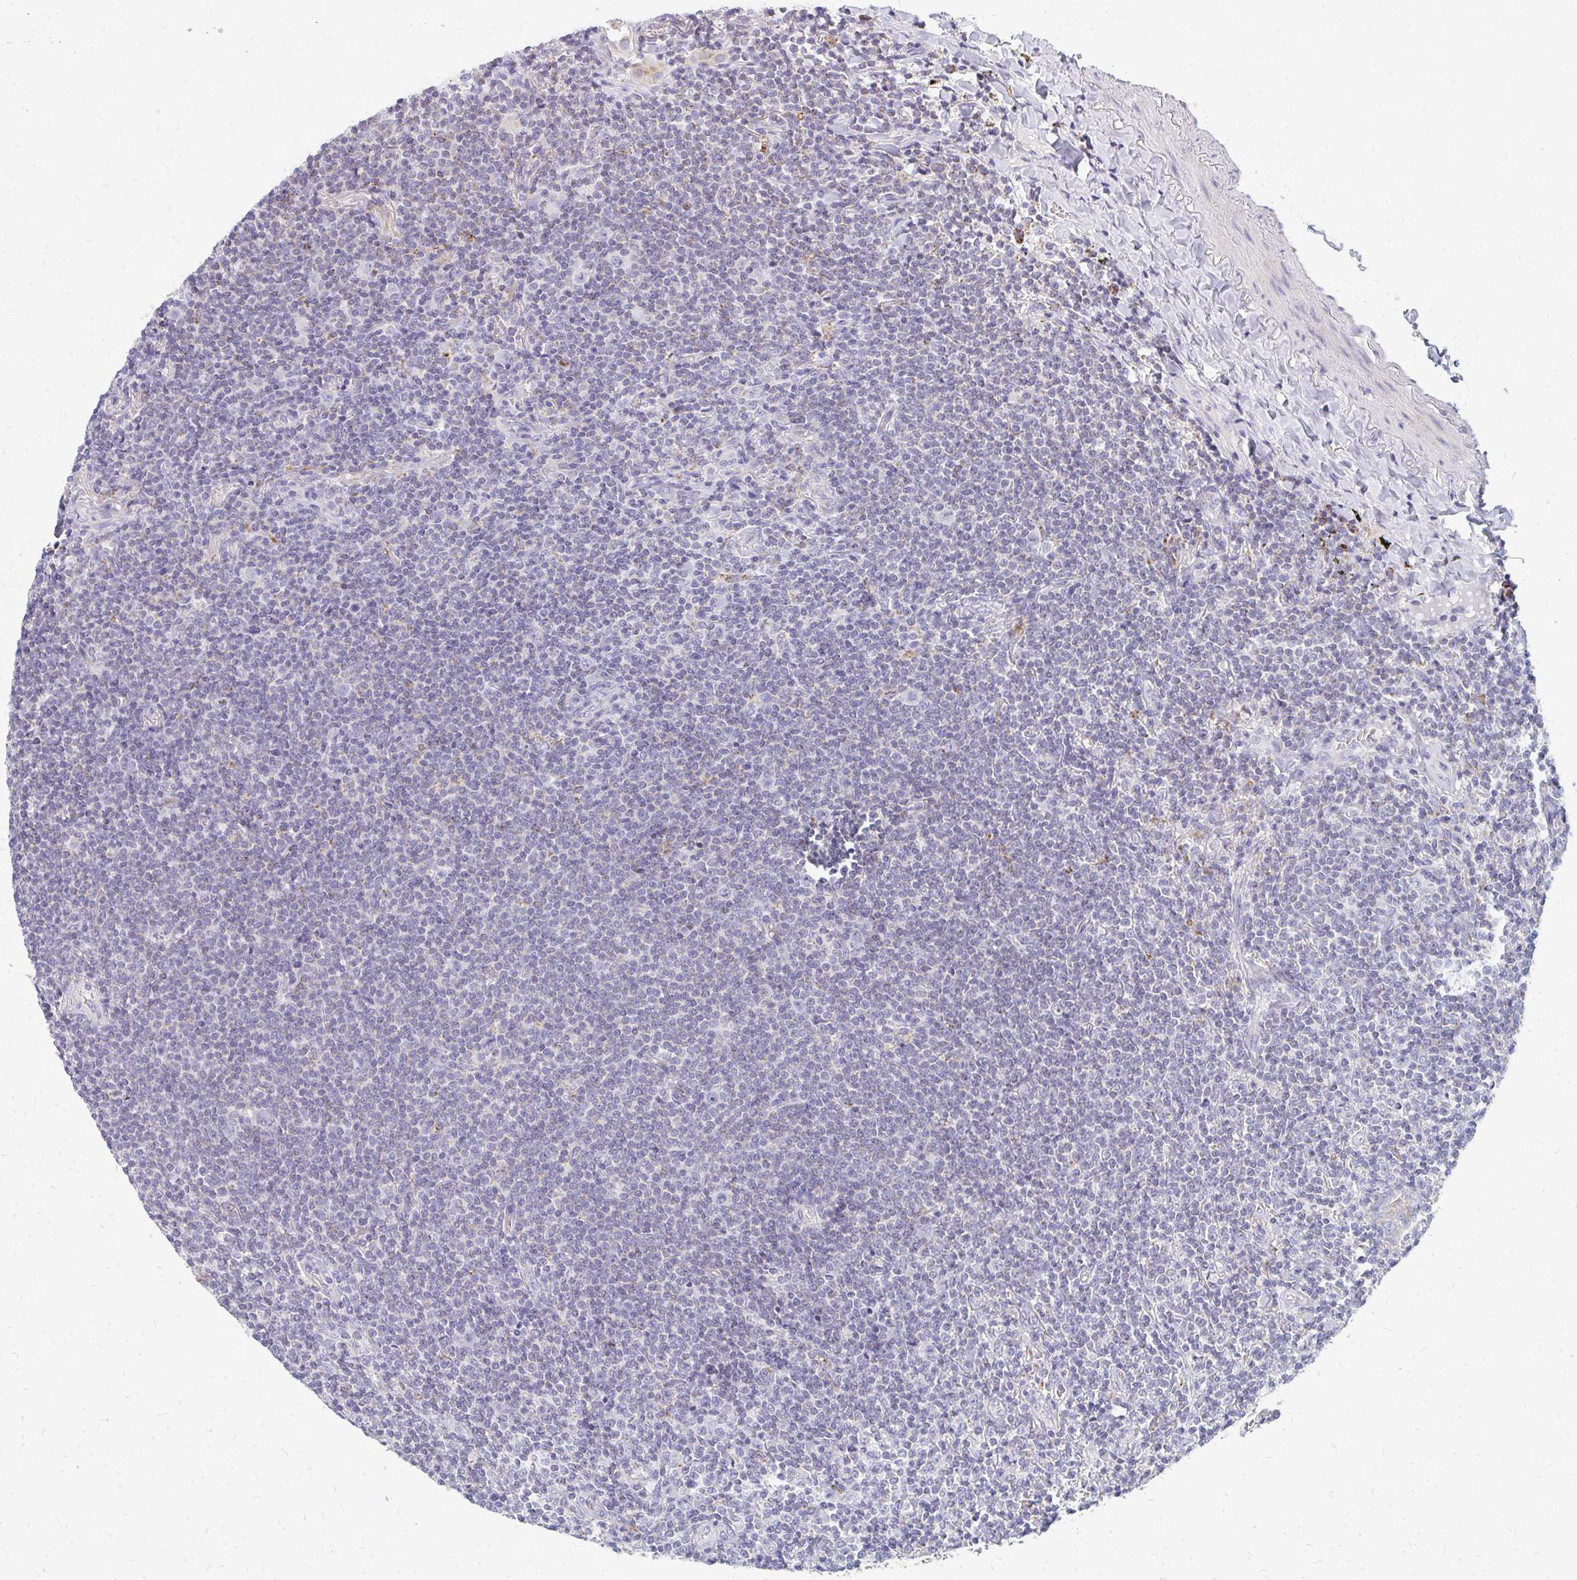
{"staining": {"intensity": "negative", "quantity": "none", "location": "none"}, "tissue": "lymphoma", "cell_type": "Tumor cells", "image_type": "cancer", "snomed": [{"axis": "morphology", "description": "Malignant lymphoma, non-Hodgkin's type, Low grade"}, {"axis": "topography", "description": "Lung"}], "caption": "IHC photomicrograph of neoplastic tissue: human low-grade malignant lymphoma, non-Hodgkin's type stained with DAB (3,3'-diaminobenzidine) demonstrates no significant protein positivity in tumor cells. The staining is performed using DAB brown chromogen with nuclei counter-stained in using hematoxylin.", "gene": "OR10V1", "patient": {"sex": "female", "age": 71}}